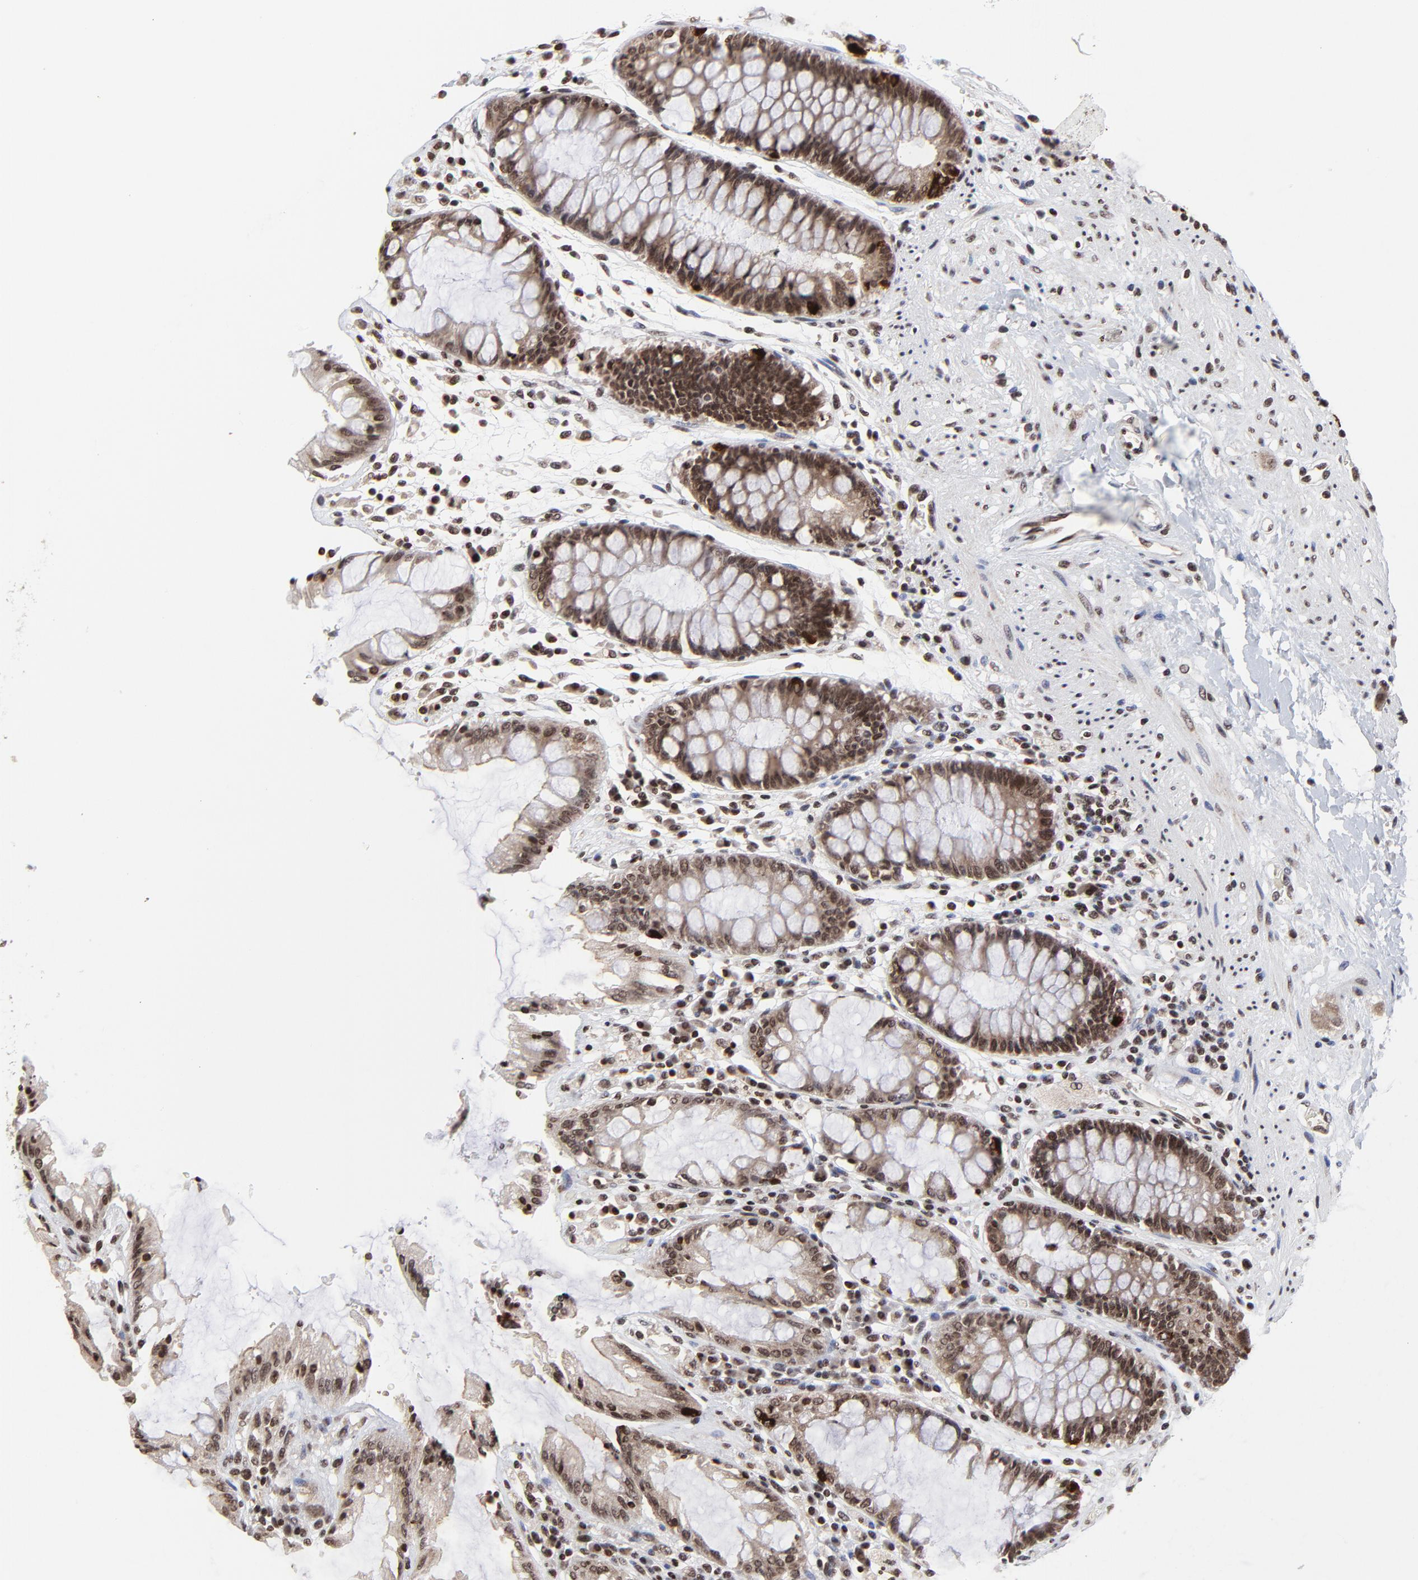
{"staining": {"intensity": "strong", "quantity": ">75%", "location": "cytoplasmic/membranous,nuclear"}, "tissue": "rectum", "cell_type": "Glandular cells", "image_type": "normal", "snomed": [{"axis": "morphology", "description": "Normal tissue, NOS"}, {"axis": "topography", "description": "Rectum"}], "caption": "Unremarkable rectum shows strong cytoplasmic/membranous,nuclear positivity in about >75% of glandular cells, visualized by immunohistochemistry.", "gene": "ZNF777", "patient": {"sex": "female", "age": 46}}